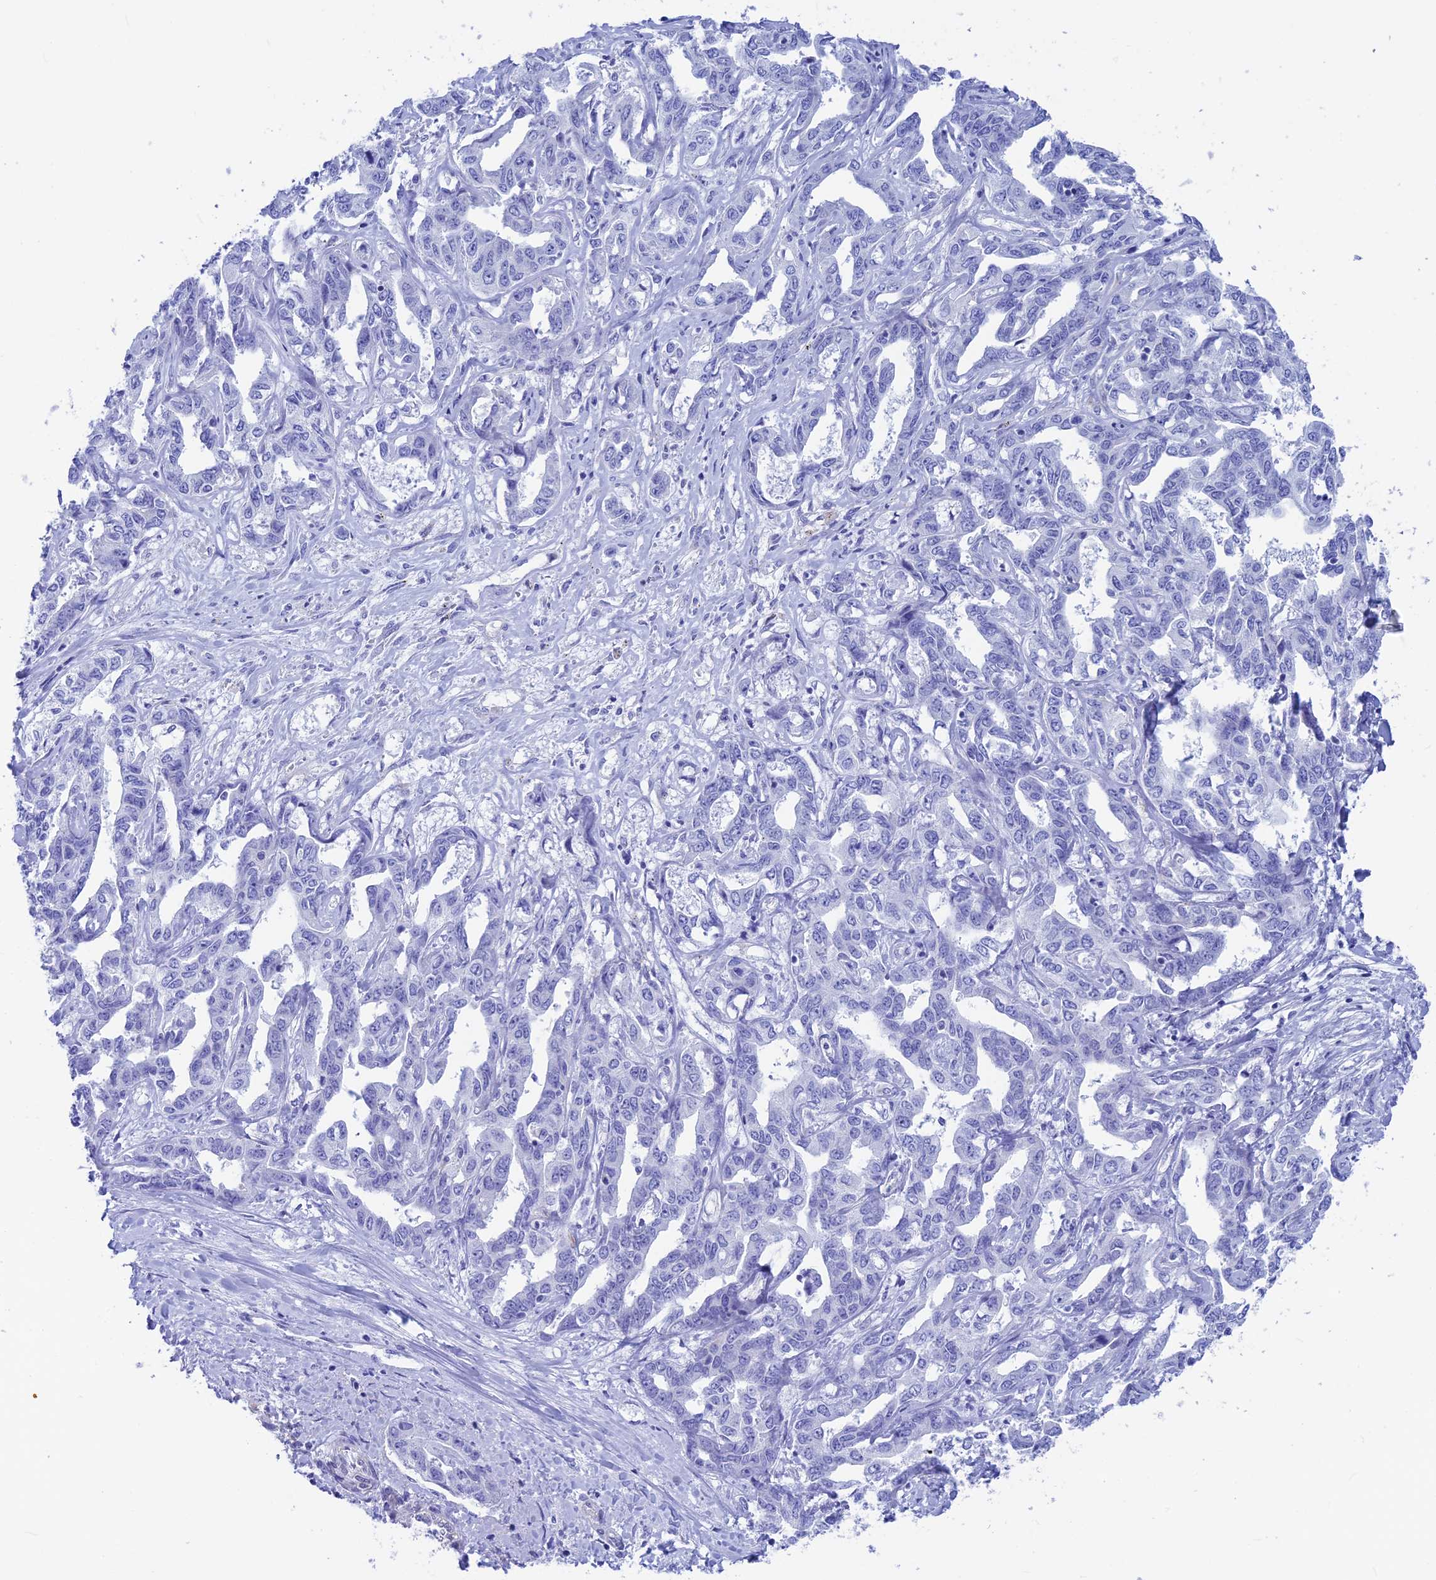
{"staining": {"intensity": "negative", "quantity": "none", "location": "none"}, "tissue": "liver cancer", "cell_type": "Tumor cells", "image_type": "cancer", "snomed": [{"axis": "morphology", "description": "Cholangiocarcinoma"}, {"axis": "topography", "description": "Liver"}], "caption": "Immunohistochemistry (IHC) of liver cancer demonstrates no staining in tumor cells.", "gene": "GNGT2", "patient": {"sex": "male", "age": 59}}